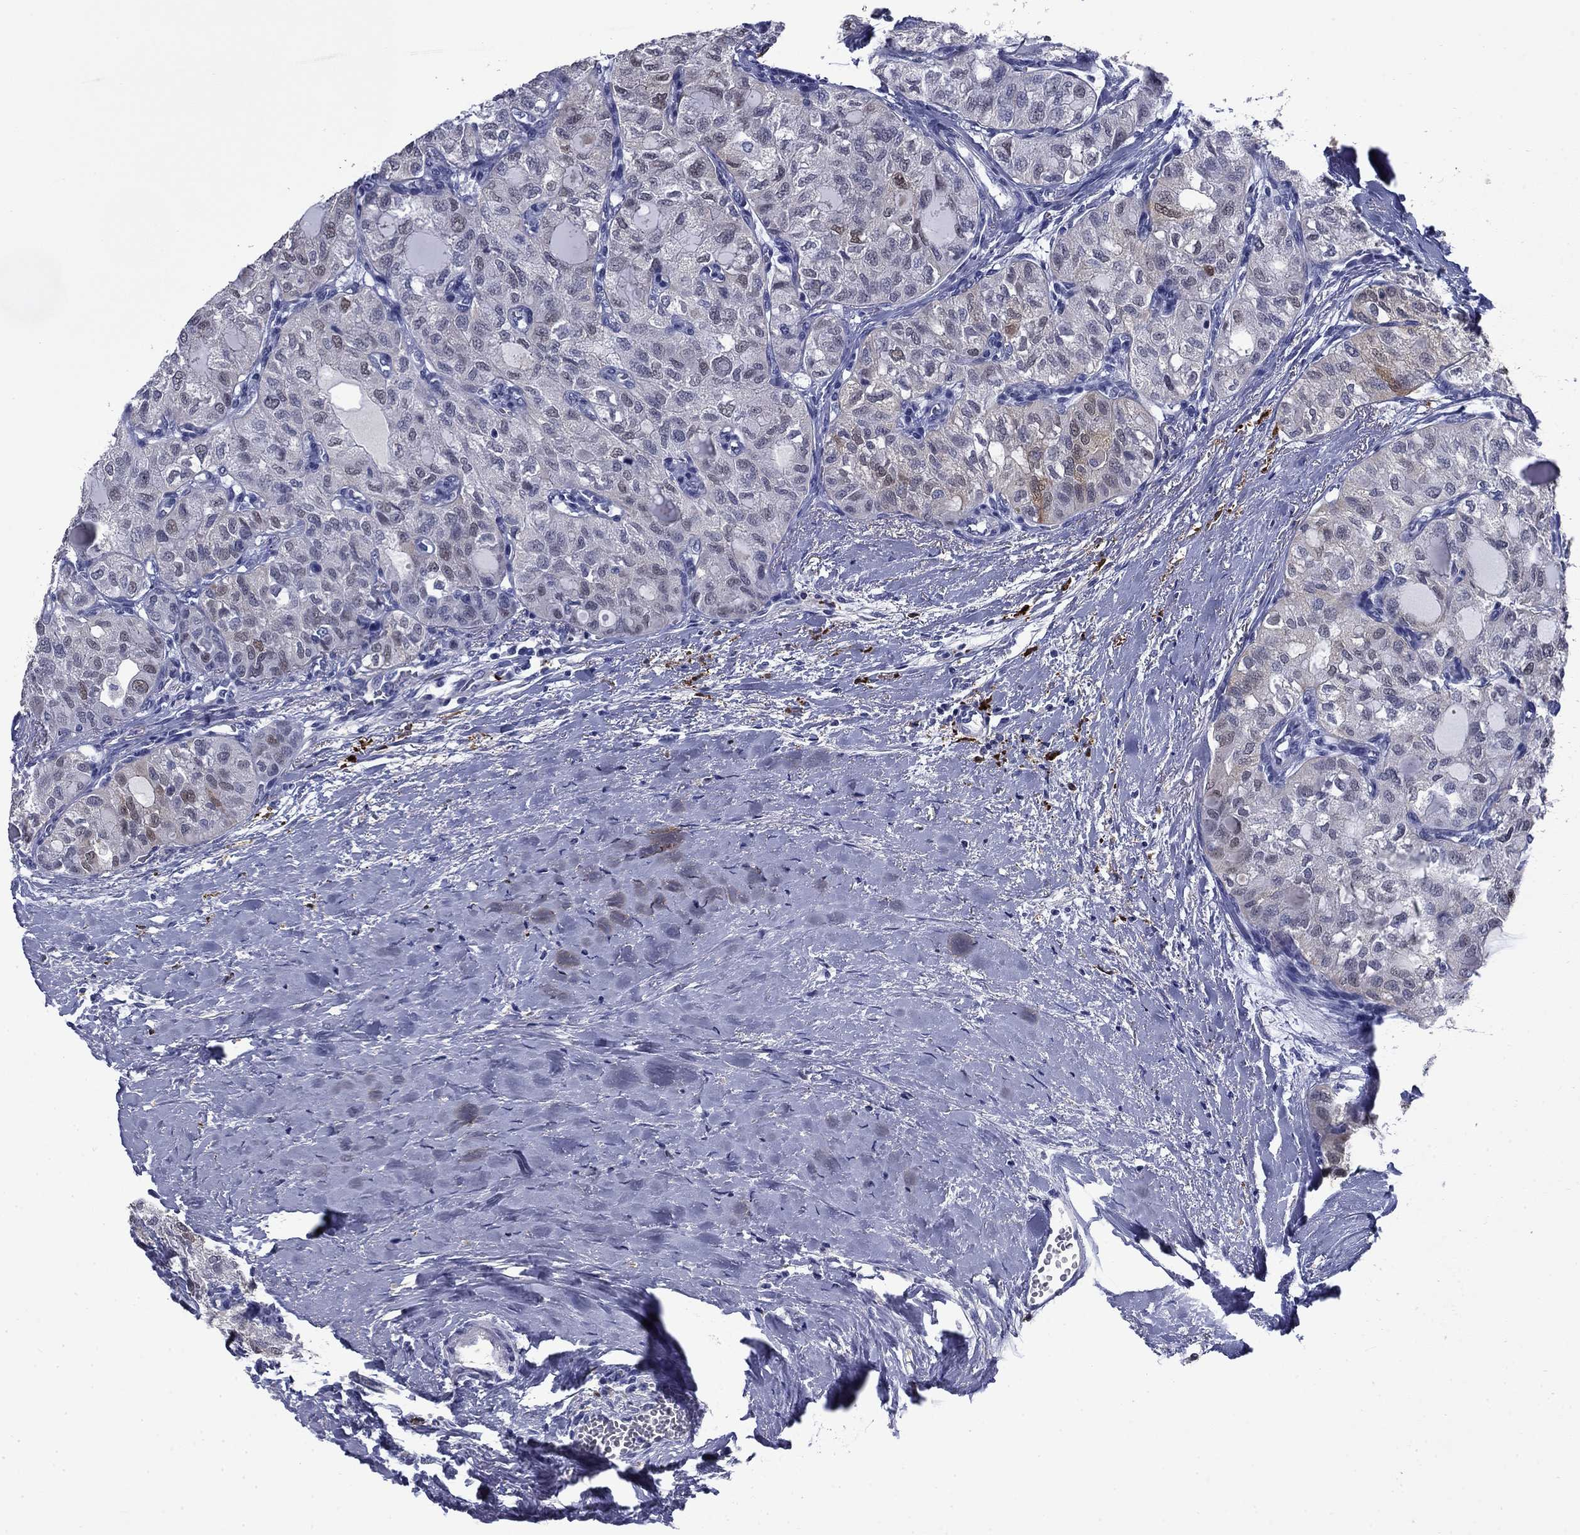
{"staining": {"intensity": "negative", "quantity": "none", "location": "none"}, "tissue": "thyroid cancer", "cell_type": "Tumor cells", "image_type": "cancer", "snomed": [{"axis": "morphology", "description": "Follicular adenoma carcinoma, NOS"}, {"axis": "topography", "description": "Thyroid gland"}], "caption": "Photomicrograph shows no protein positivity in tumor cells of thyroid cancer (follicular adenoma carcinoma) tissue. (Immunohistochemistry (ihc), brightfield microscopy, high magnification).", "gene": "BCL2L14", "patient": {"sex": "male", "age": 75}}